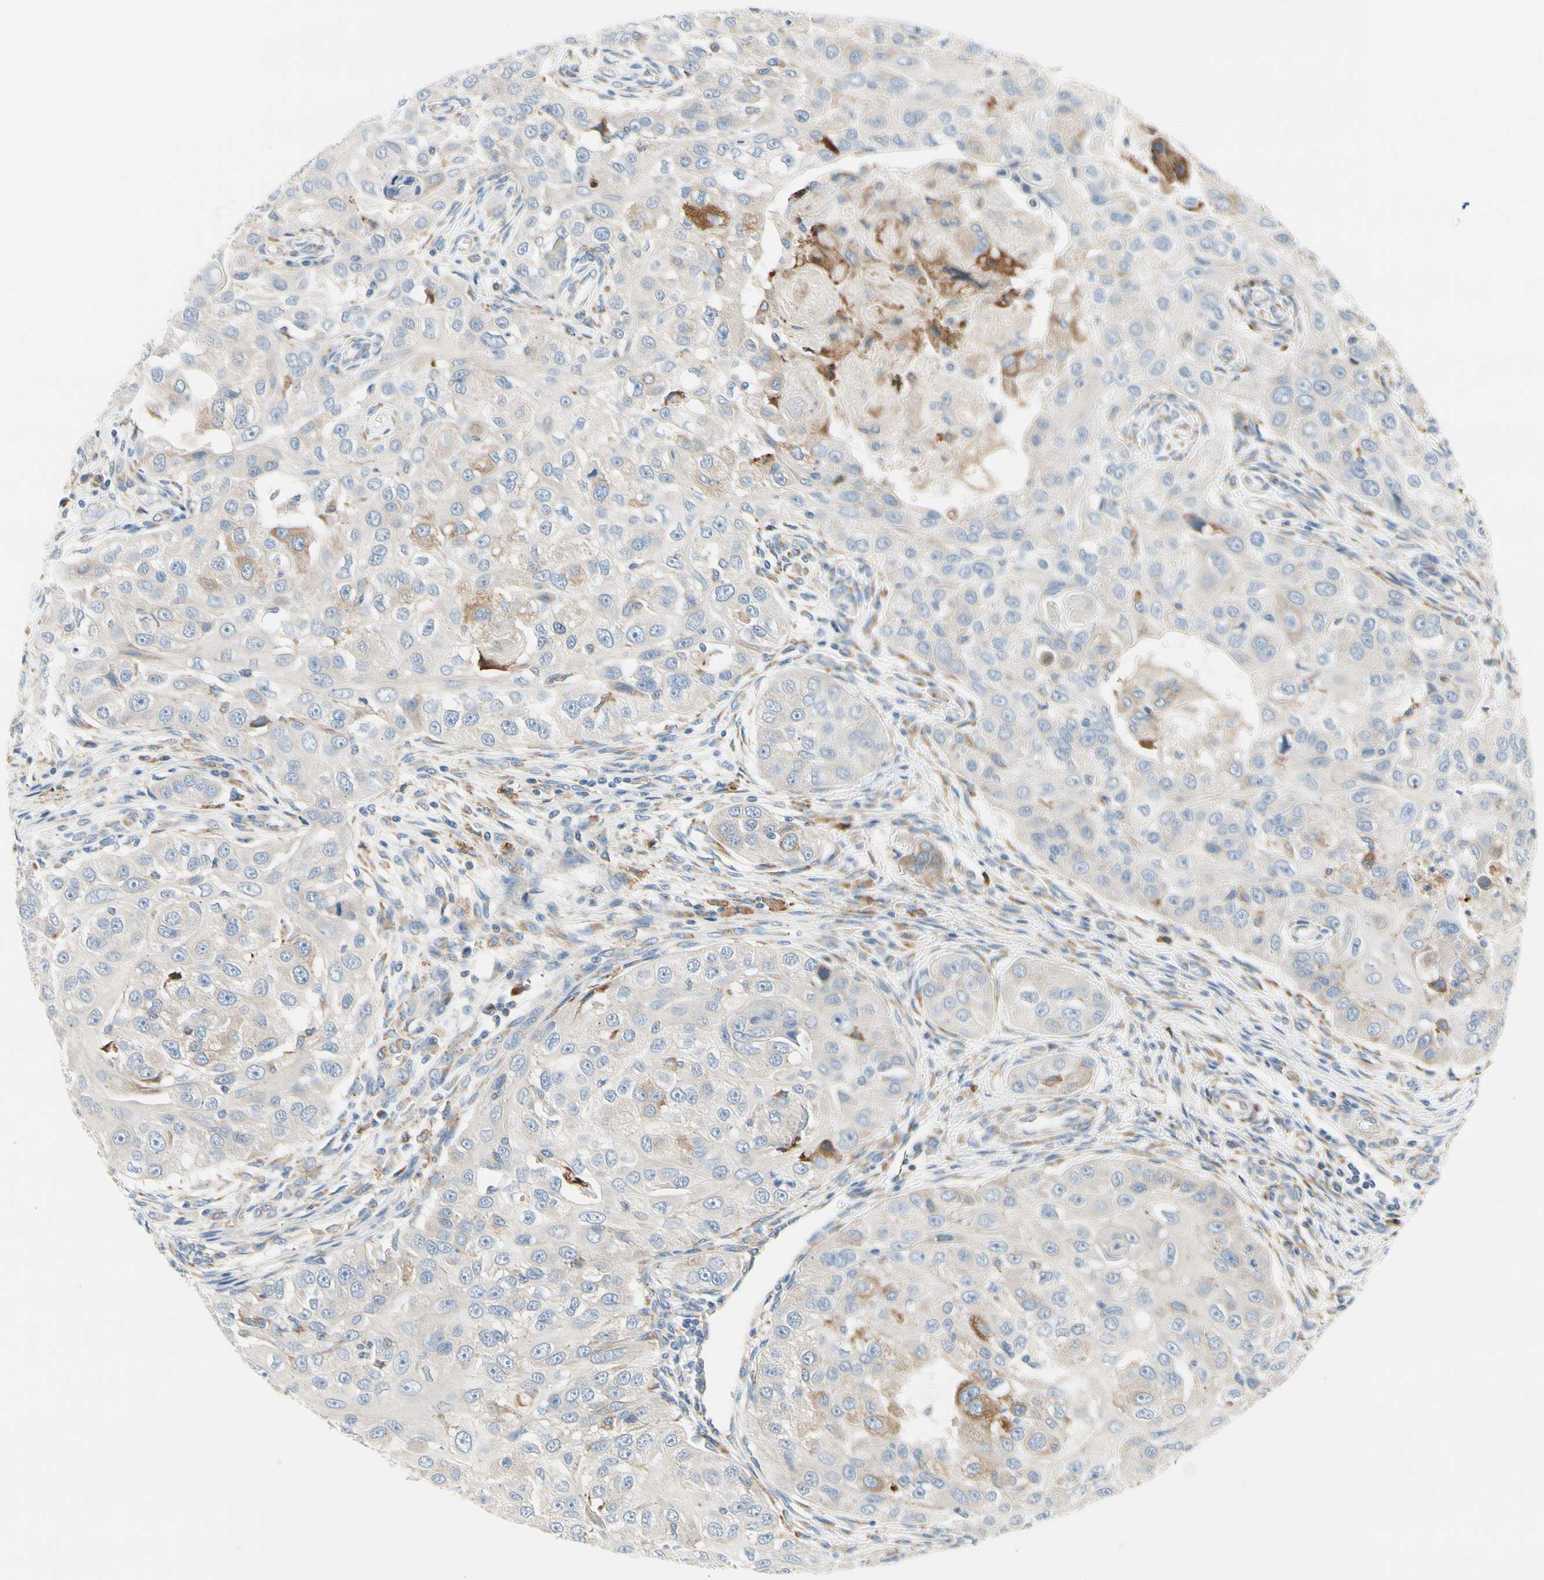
{"staining": {"intensity": "moderate", "quantity": "<25%", "location": "cytoplasmic/membranous"}, "tissue": "head and neck cancer", "cell_type": "Tumor cells", "image_type": "cancer", "snomed": [{"axis": "morphology", "description": "Normal tissue, NOS"}, {"axis": "morphology", "description": "Squamous cell carcinoma, NOS"}, {"axis": "topography", "description": "Skeletal muscle"}, {"axis": "topography", "description": "Head-Neck"}], "caption": "Moderate cytoplasmic/membranous staining is seen in about <25% of tumor cells in head and neck squamous cell carcinoma. (Brightfield microscopy of DAB IHC at high magnification).", "gene": "STXBP1", "patient": {"sex": "male", "age": 51}}